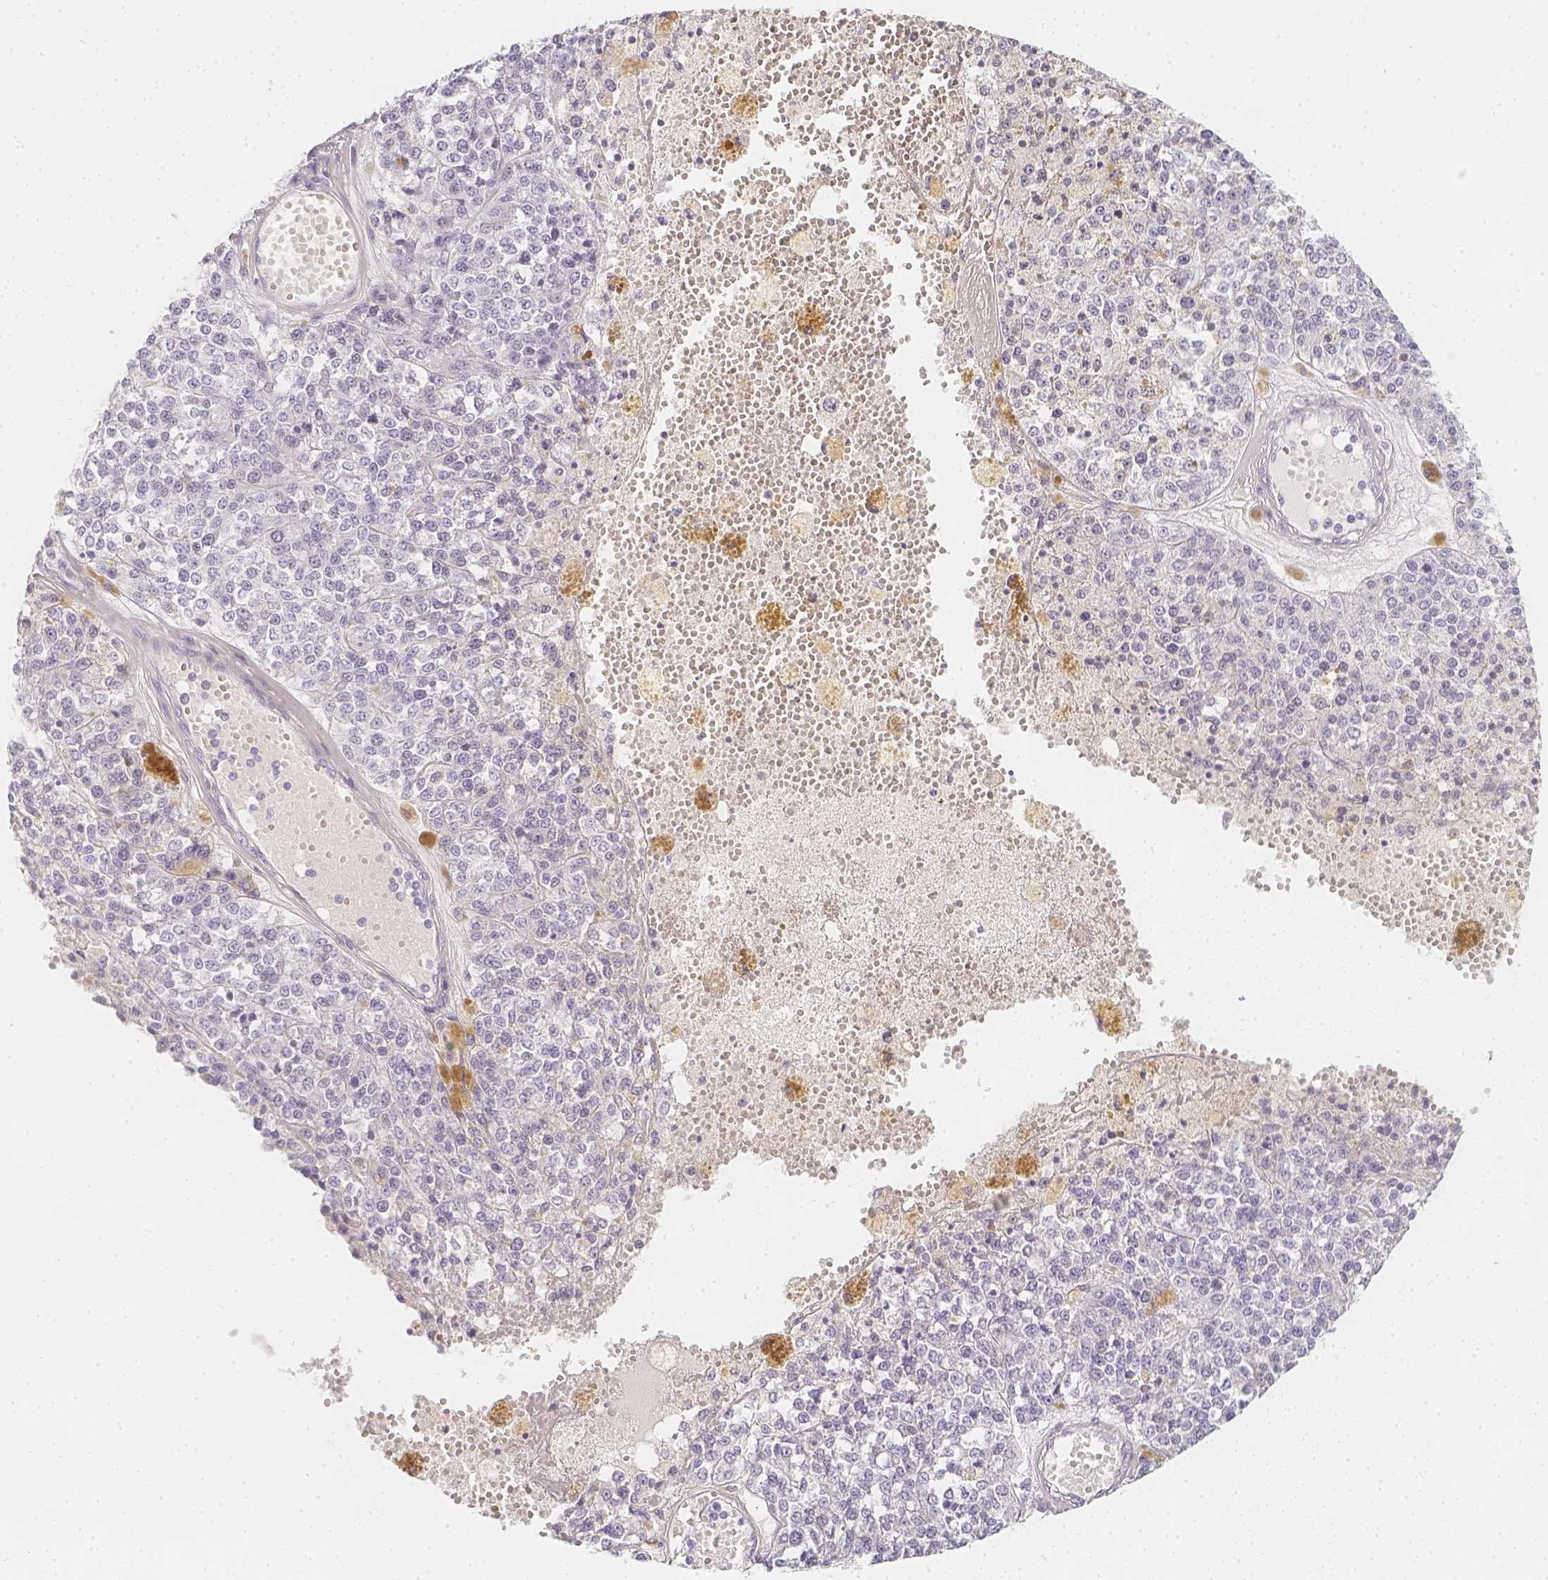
{"staining": {"intensity": "negative", "quantity": "none", "location": "none"}, "tissue": "melanoma", "cell_type": "Tumor cells", "image_type": "cancer", "snomed": [{"axis": "morphology", "description": "Malignant melanoma, Metastatic site"}, {"axis": "topography", "description": "Lymph node"}], "caption": "The image reveals no significant positivity in tumor cells of malignant melanoma (metastatic site). (DAB (3,3'-diaminobenzidine) immunohistochemistry with hematoxylin counter stain).", "gene": "SLC18A1", "patient": {"sex": "female", "age": 64}}